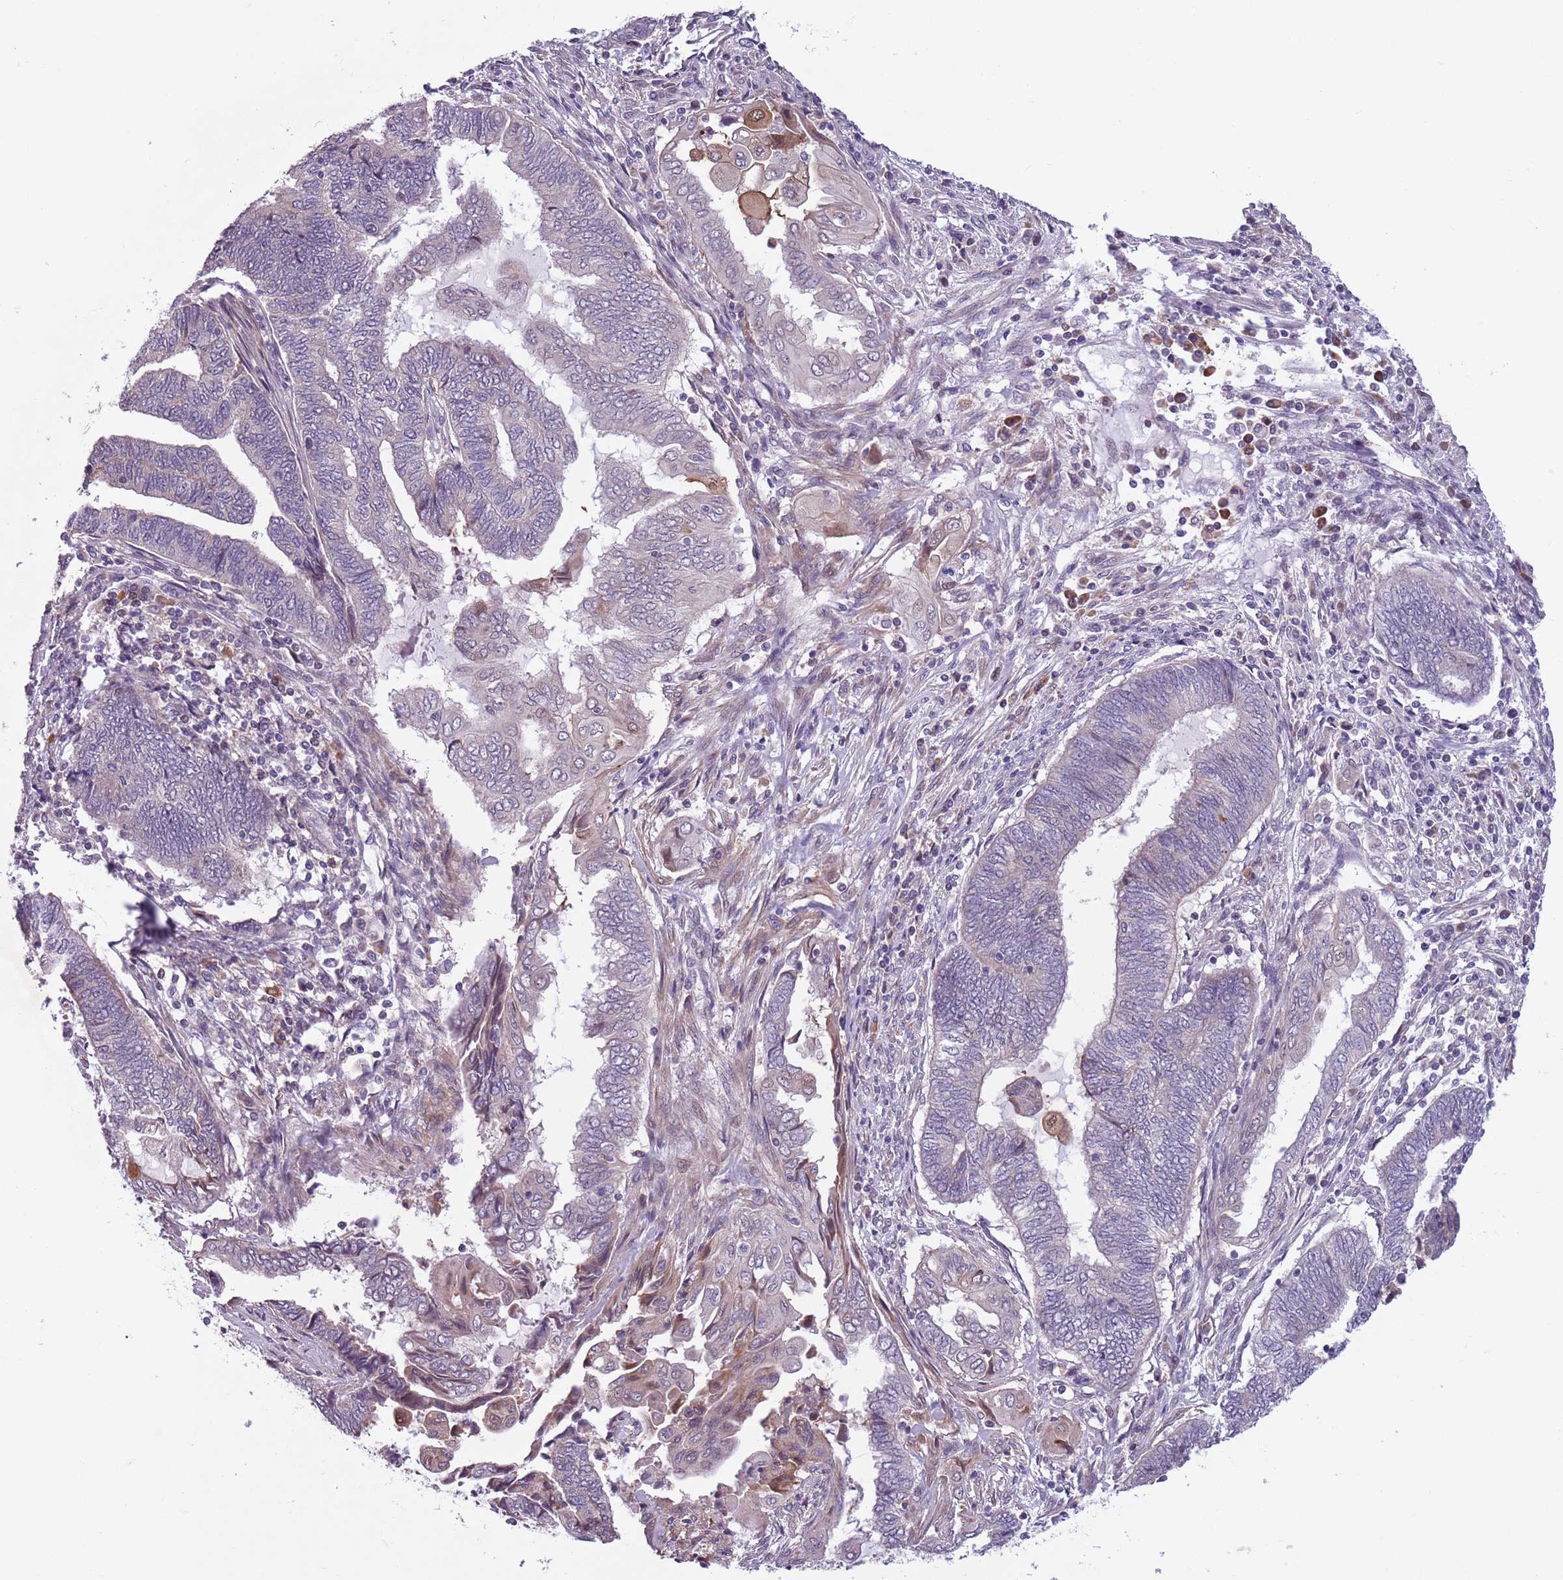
{"staining": {"intensity": "negative", "quantity": "none", "location": "none"}, "tissue": "endometrial cancer", "cell_type": "Tumor cells", "image_type": "cancer", "snomed": [{"axis": "morphology", "description": "Adenocarcinoma, NOS"}, {"axis": "topography", "description": "Uterus"}, {"axis": "topography", "description": "Endometrium"}], "caption": "A micrograph of human endometrial adenocarcinoma is negative for staining in tumor cells.", "gene": "JAML", "patient": {"sex": "female", "age": 70}}